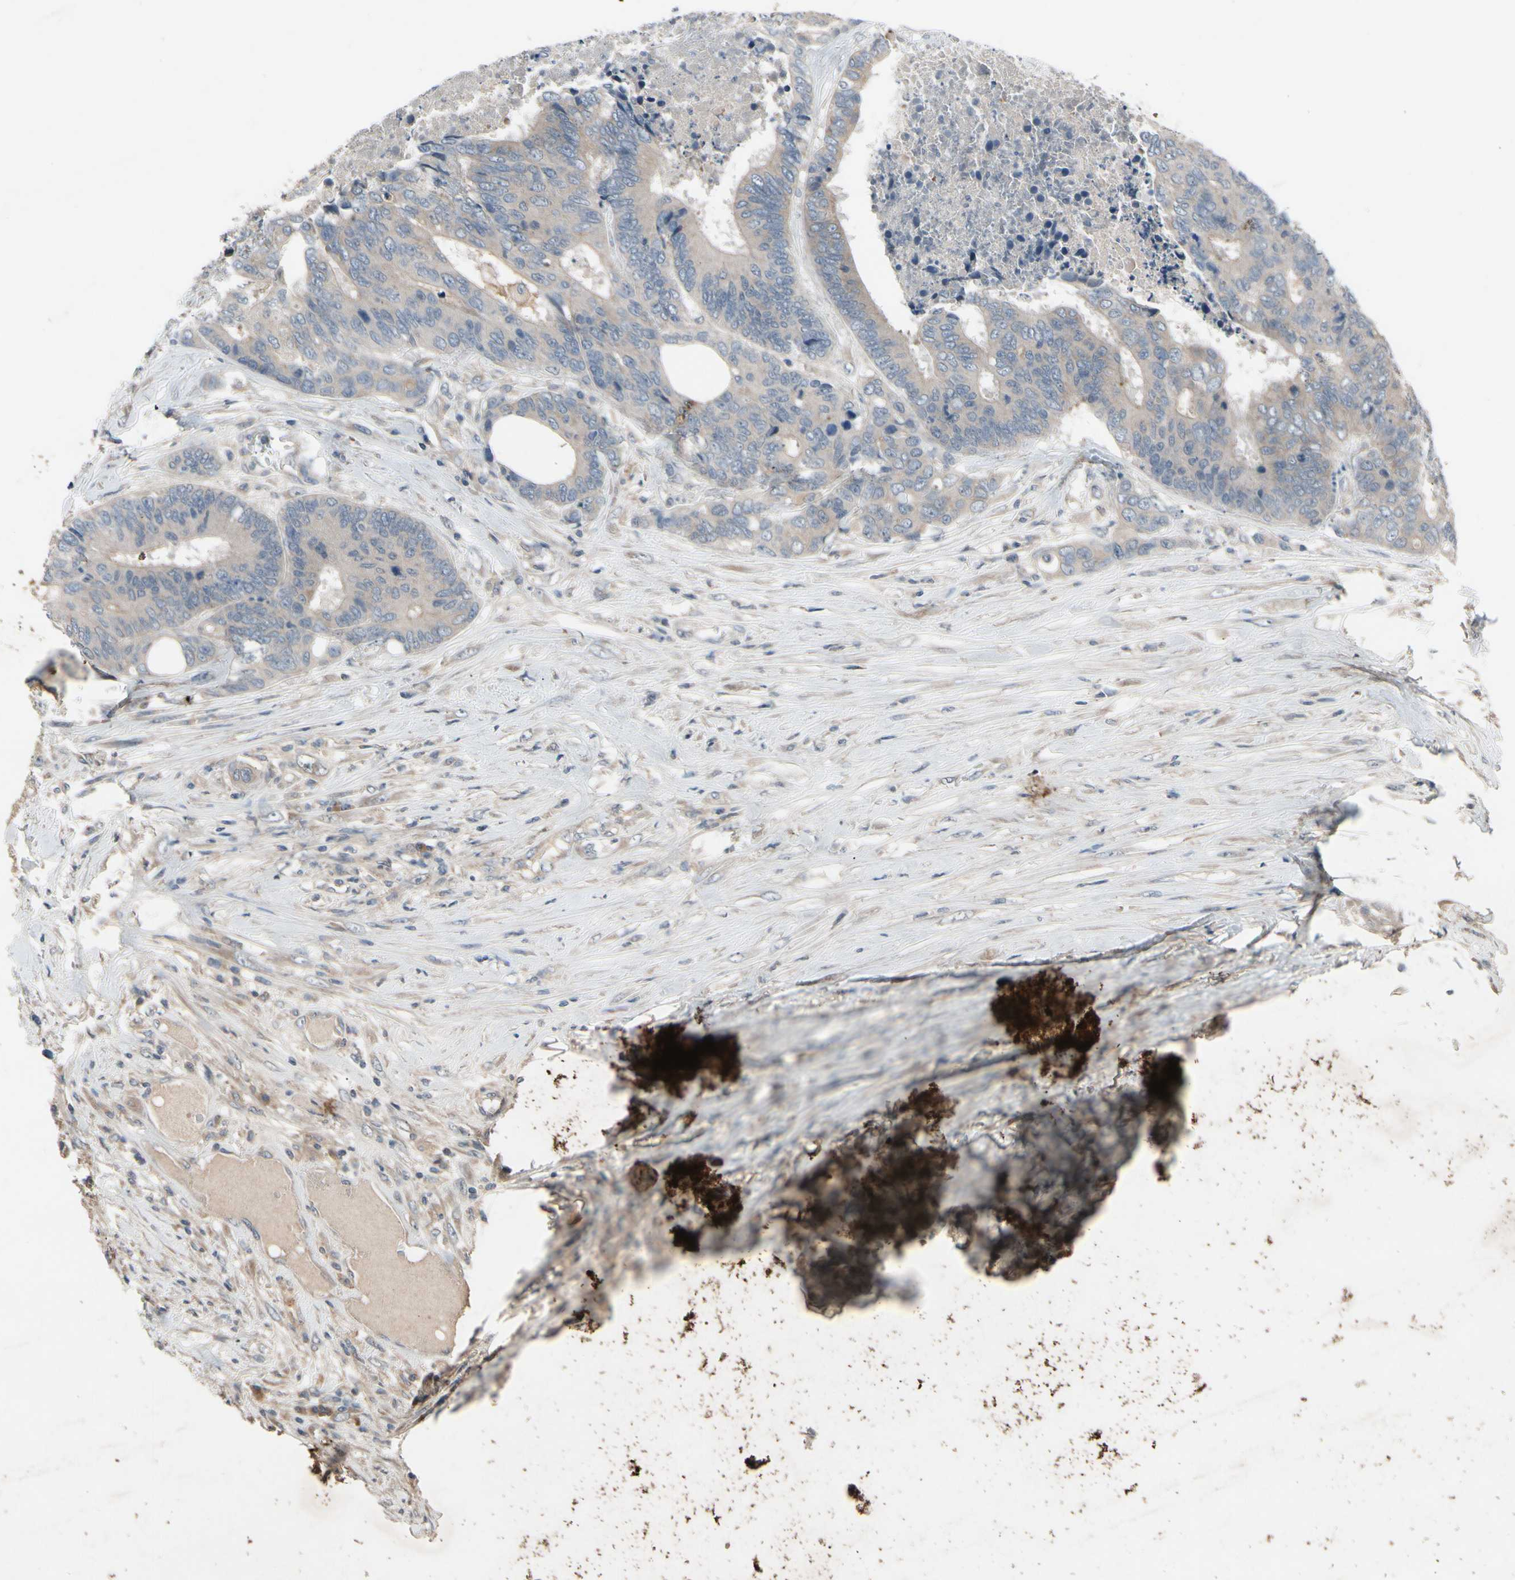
{"staining": {"intensity": "weak", "quantity": ">75%", "location": "cytoplasmic/membranous"}, "tissue": "colorectal cancer", "cell_type": "Tumor cells", "image_type": "cancer", "snomed": [{"axis": "morphology", "description": "Adenocarcinoma, NOS"}, {"axis": "topography", "description": "Rectum"}], "caption": "Brown immunohistochemical staining in colorectal adenocarcinoma reveals weak cytoplasmic/membranous positivity in about >75% of tumor cells.", "gene": "NSF", "patient": {"sex": "male", "age": 55}}